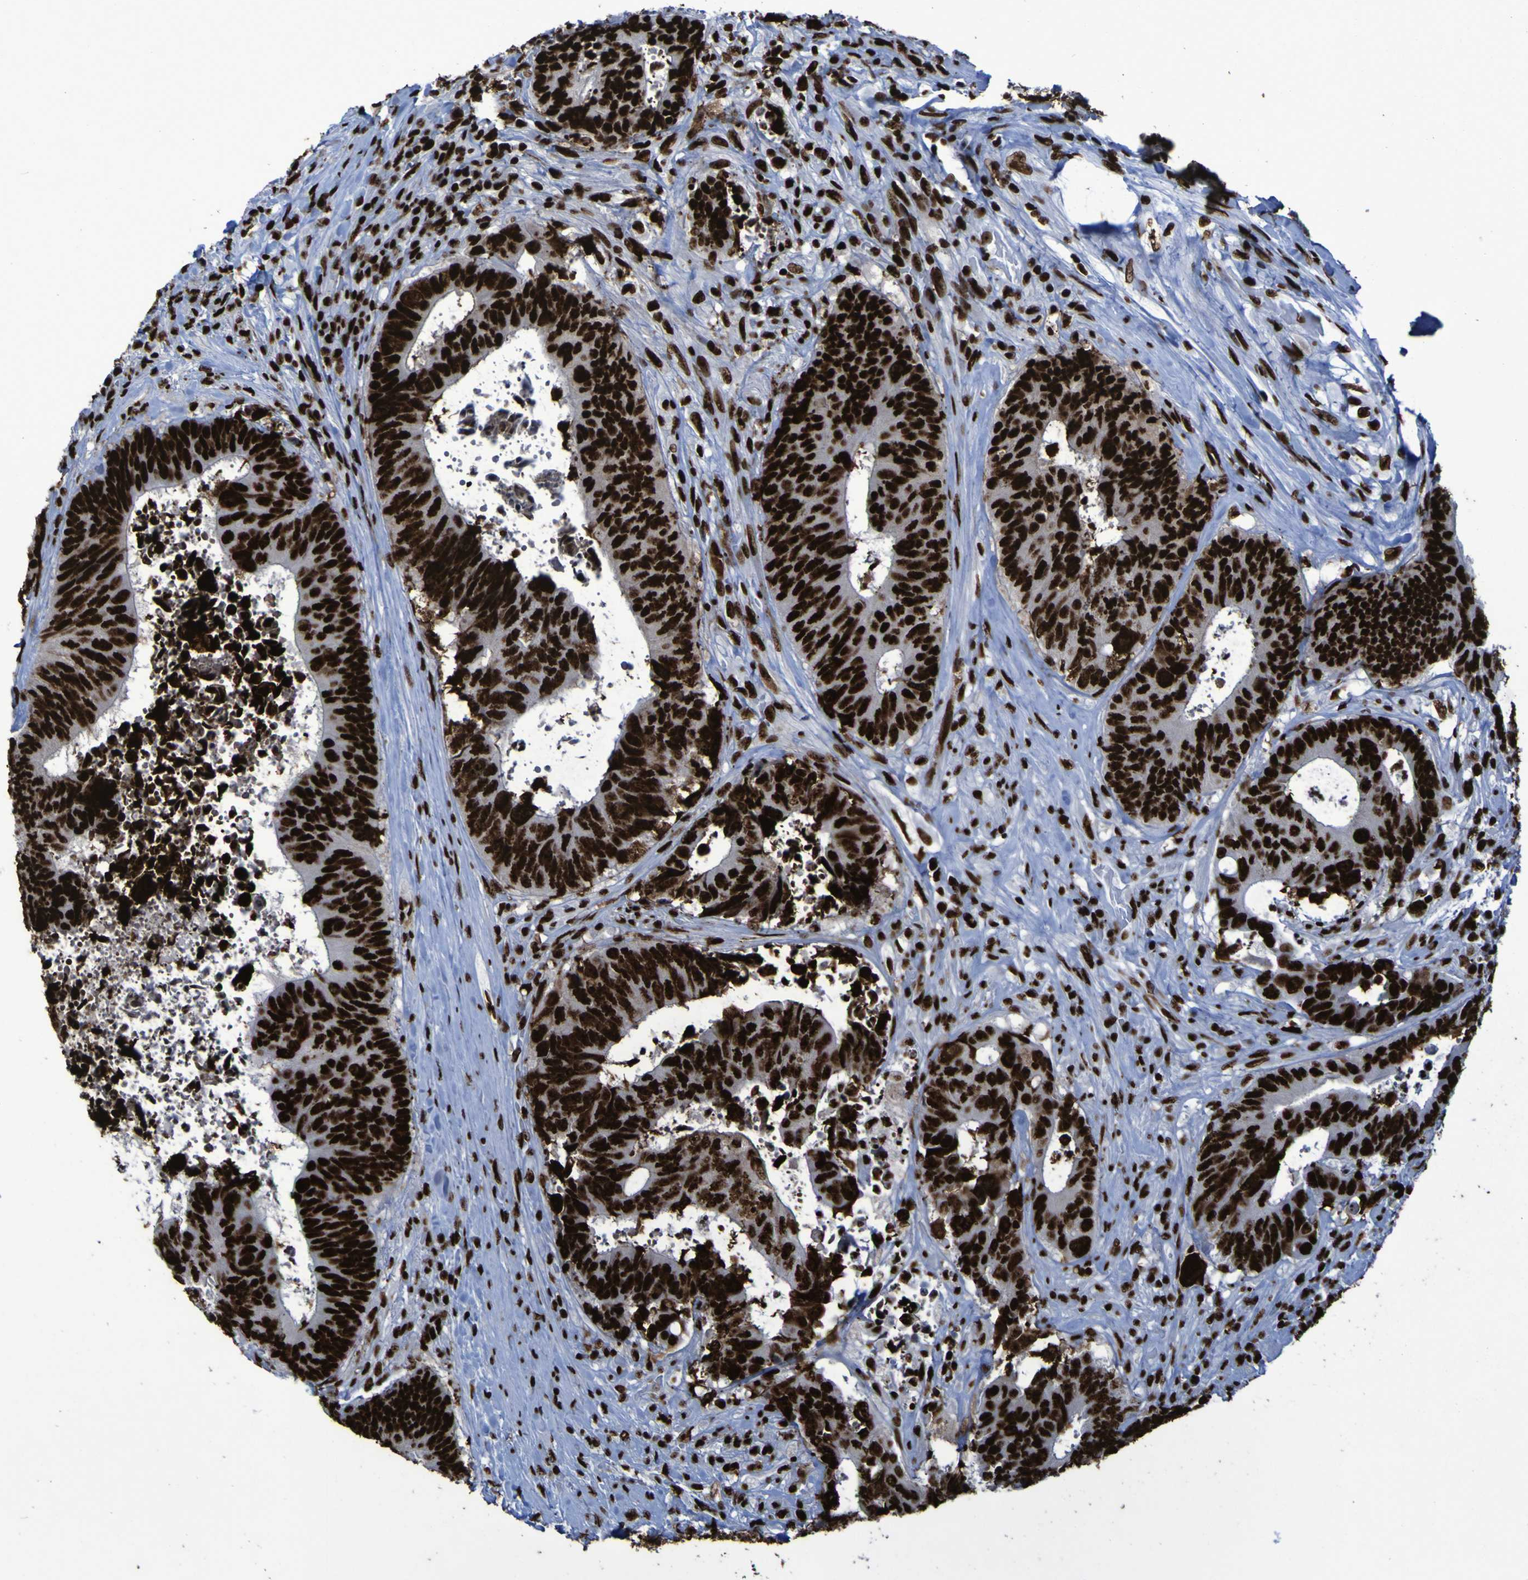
{"staining": {"intensity": "strong", "quantity": ">75%", "location": "nuclear"}, "tissue": "colorectal cancer", "cell_type": "Tumor cells", "image_type": "cancer", "snomed": [{"axis": "morphology", "description": "Adenocarcinoma, NOS"}, {"axis": "topography", "description": "Rectum"}], "caption": "The photomicrograph reveals staining of adenocarcinoma (colorectal), revealing strong nuclear protein staining (brown color) within tumor cells.", "gene": "NPM1", "patient": {"sex": "male", "age": 72}}